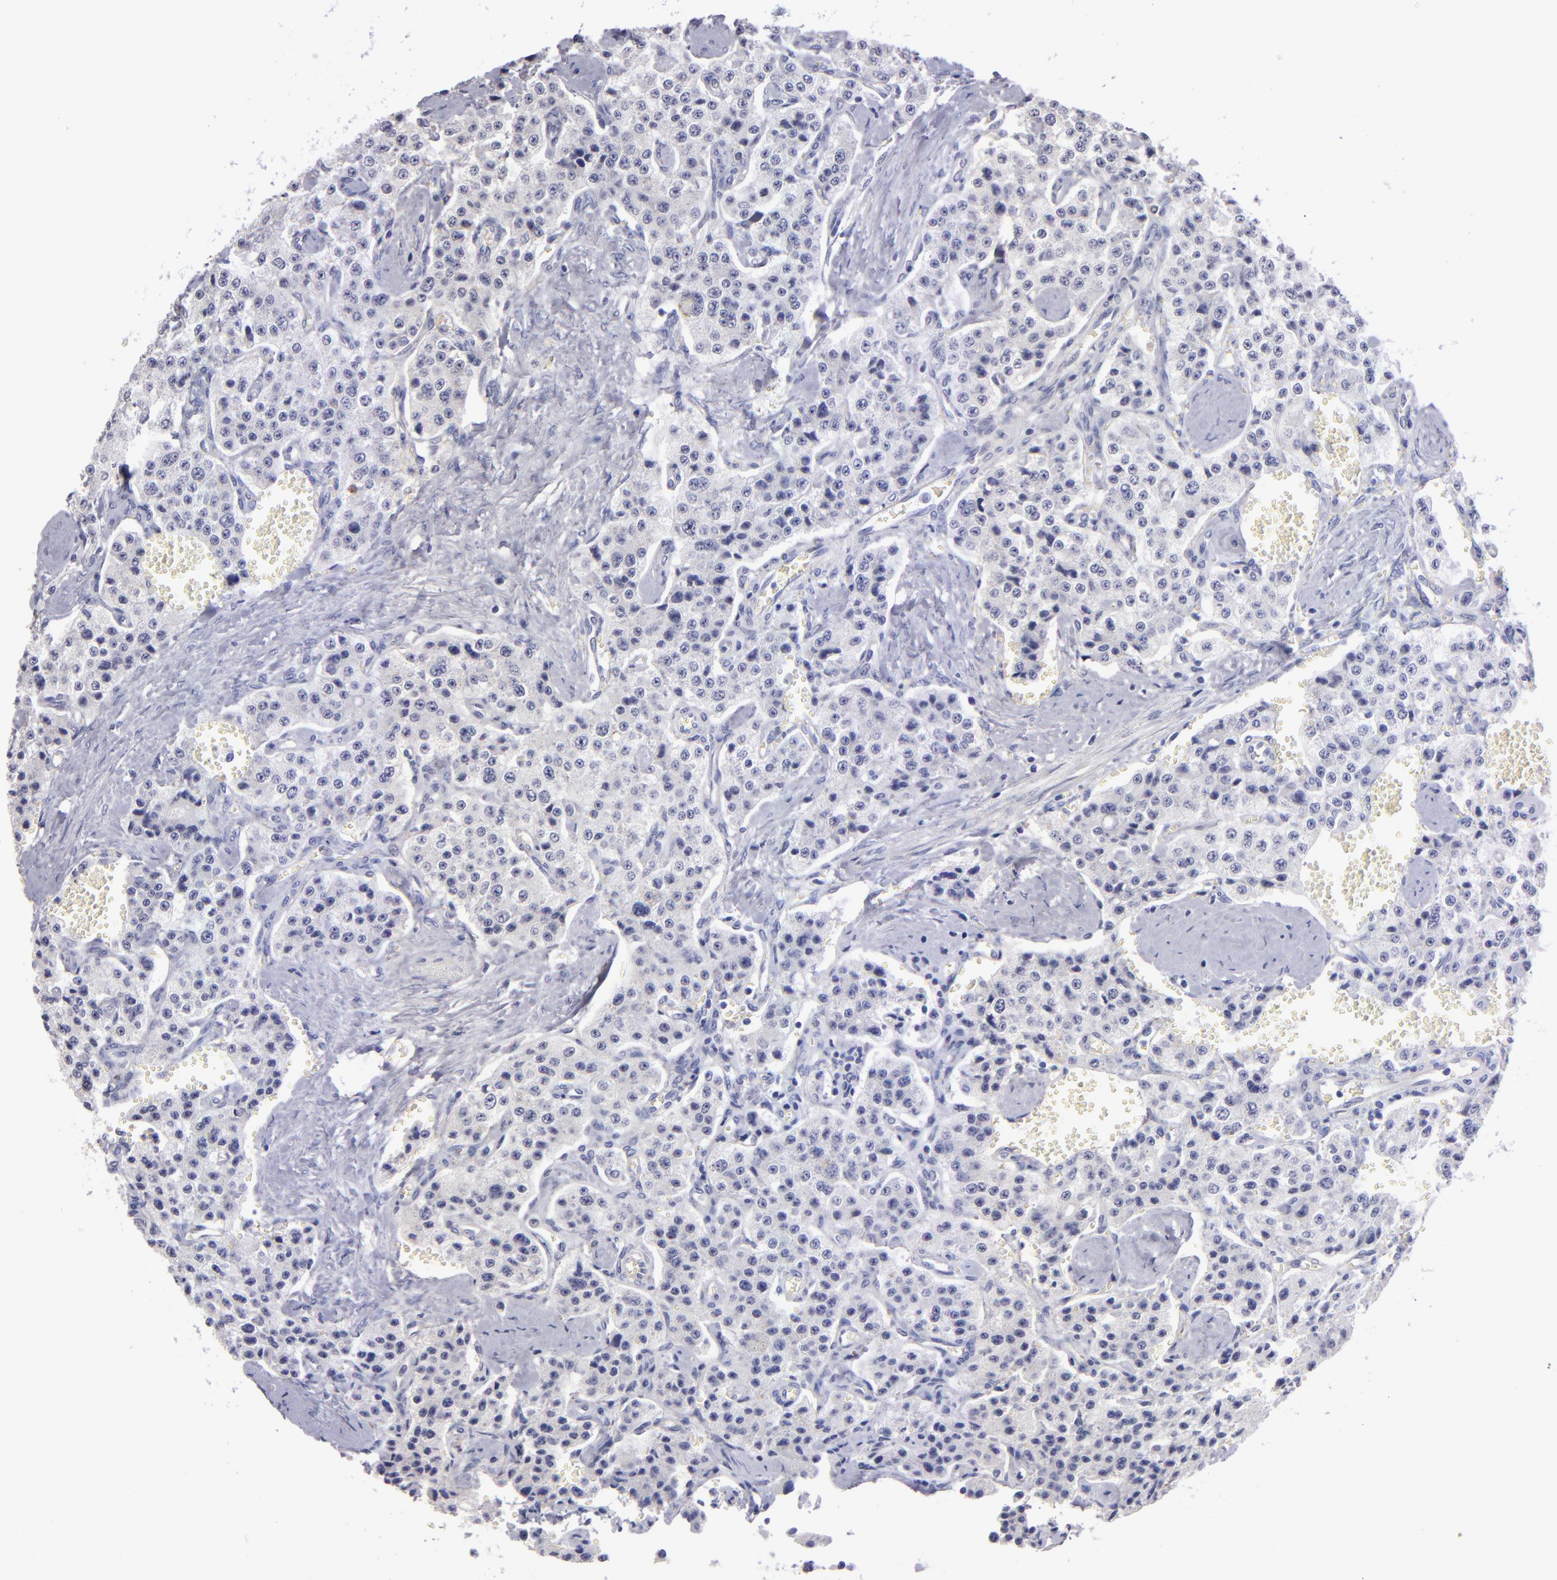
{"staining": {"intensity": "negative", "quantity": "none", "location": "none"}, "tissue": "carcinoid", "cell_type": "Tumor cells", "image_type": "cancer", "snomed": [{"axis": "morphology", "description": "Carcinoid, malignant, NOS"}, {"axis": "topography", "description": "Small intestine"}], "caption": "Histopathology image shows no significant protein positivity in tumor cells of carcinoid.", "gene": "TG", "patient": {"sex": "male", "age": 52}}